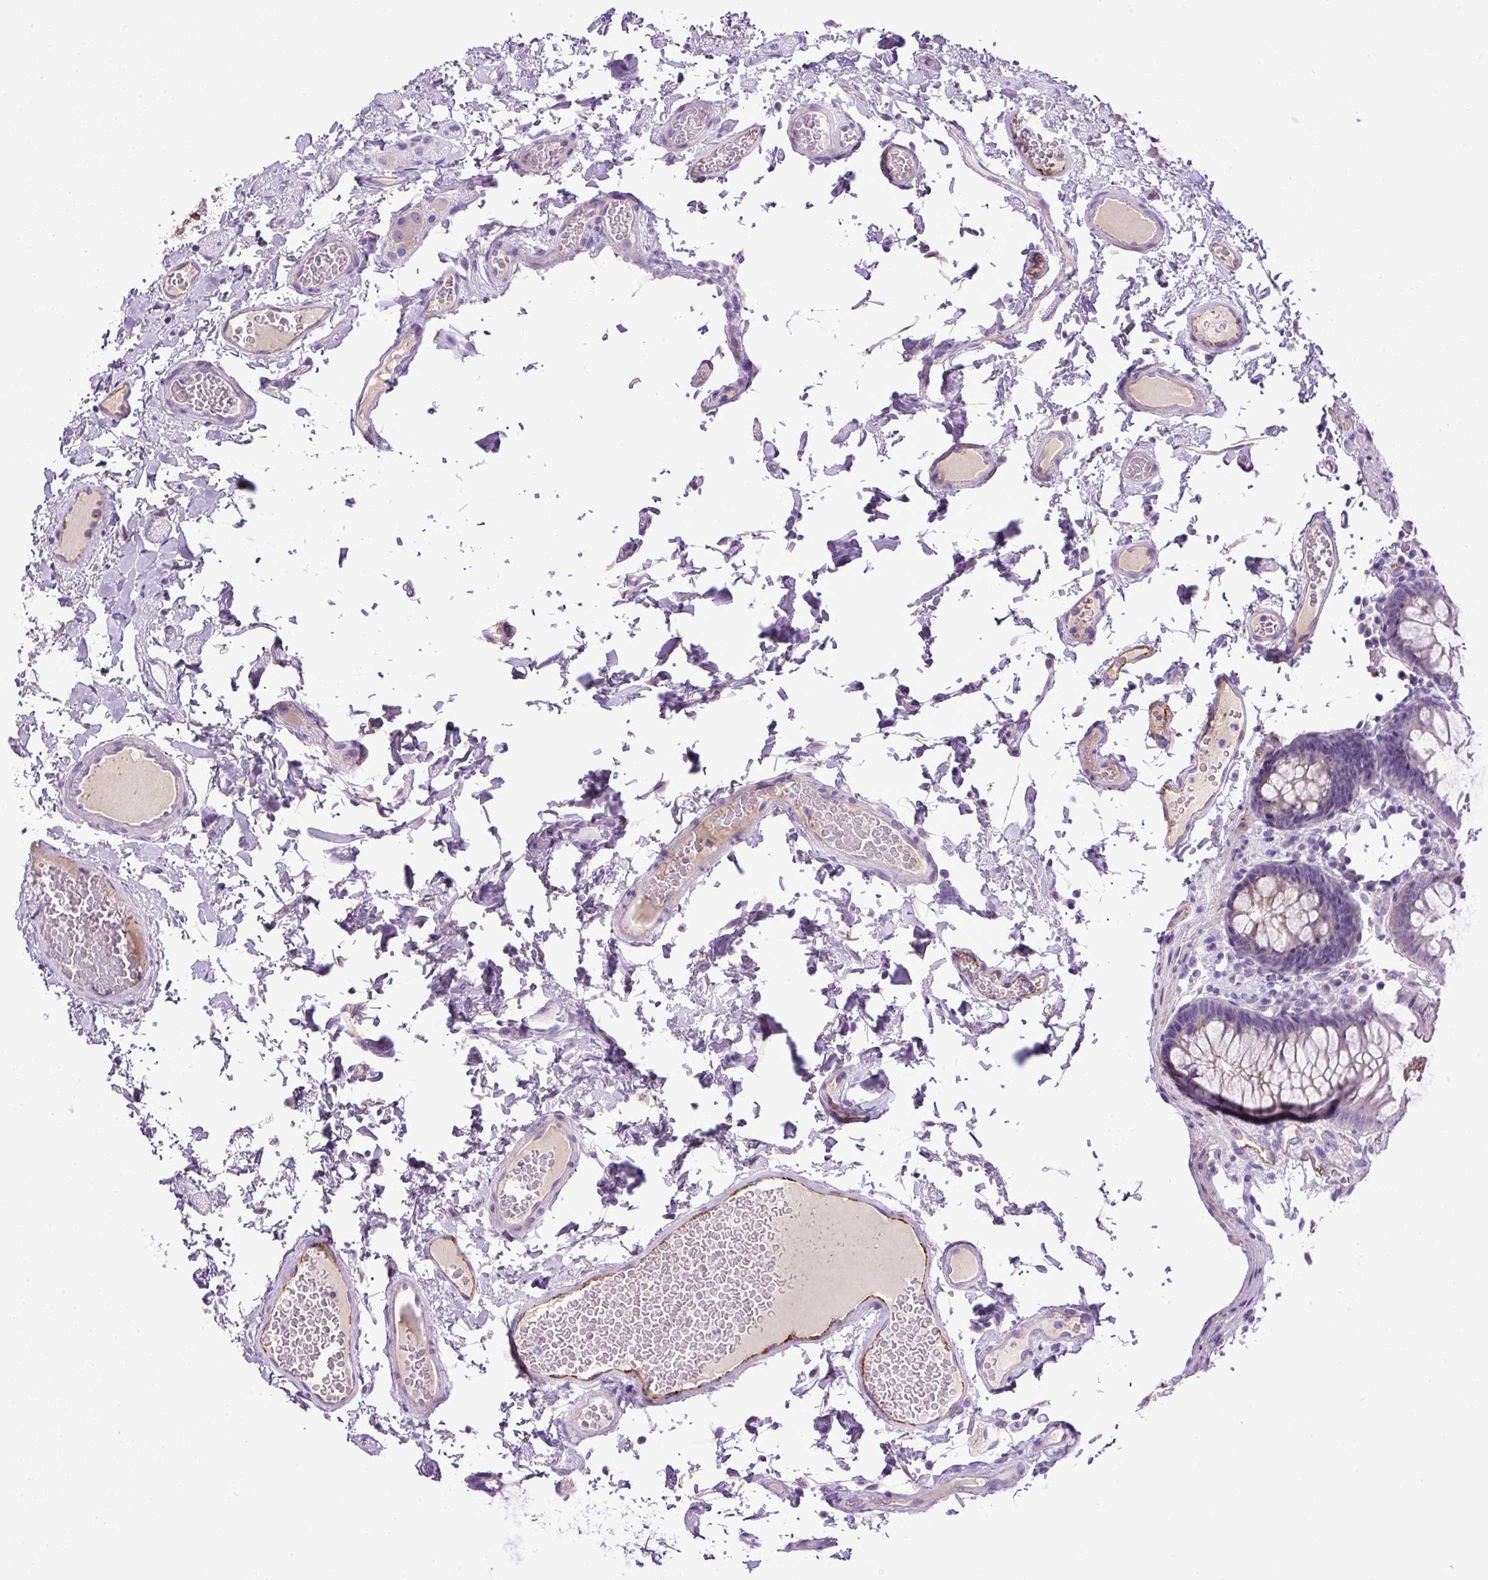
{"staining": {"intensity": "moderate", "quantity": "<25%", "location": "cytoplasmic/membranous"}, "tissue": "colon", "cell_type": "Endothelial cells", "image_type": "normal", "snomed": [{"axis": "morphology", "description": "Normal tissue, NOS"}, {"axis": "topography", "description": "Colon"}, {"axis": "topography", "description": "Peripheral nerve tissue"}], "caption": "Protein expression analysis of benign colon demonstrates moderate cytoplasmic/membranous expression in approximately <25% of endothelial cells.", "gene": "LEFTY1", "patient": {"sex": "male", "age": 84}}